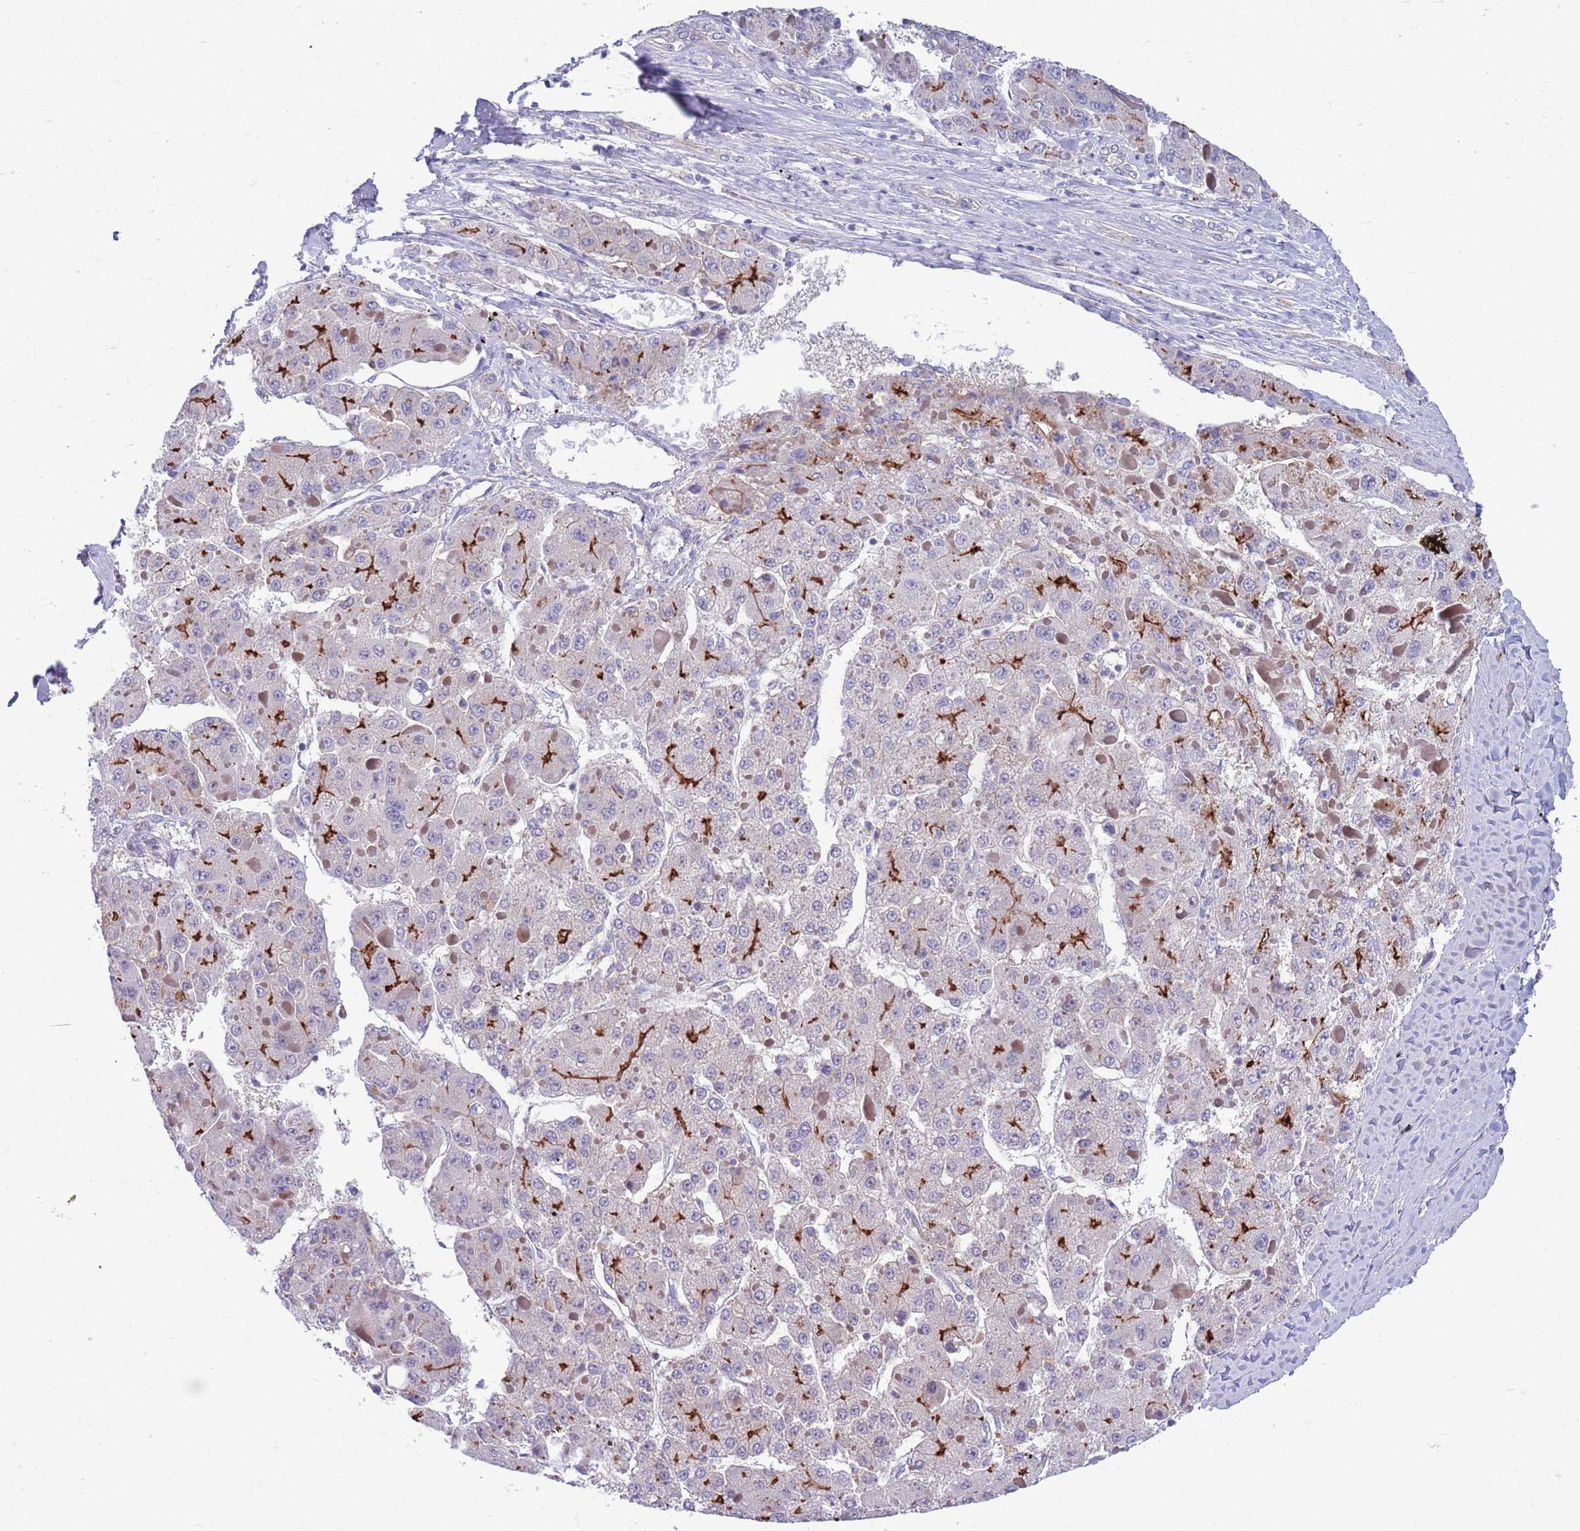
{"staining": {"intensity": "strong", "quantity": "<25%", "location": "cytoplasmic/membranous"}, "tissue": "liver cancer", "cell_type": "Tumor cells", "image_type": "cancer", "snomed": [{"axis": "morphology", "description": "Carcinoma, Hepatocellular, NOS"}, {"axis": "topography", "description": "Liver"}], "caption": "Liver cancer was stained to show a protein in brown. There is medium levels of strong cytoplasmic/membranous positivity in approximately <25% of tumor cells.", "gene": "KLHL29", "patient": {"sex": "female", "age": 73}}